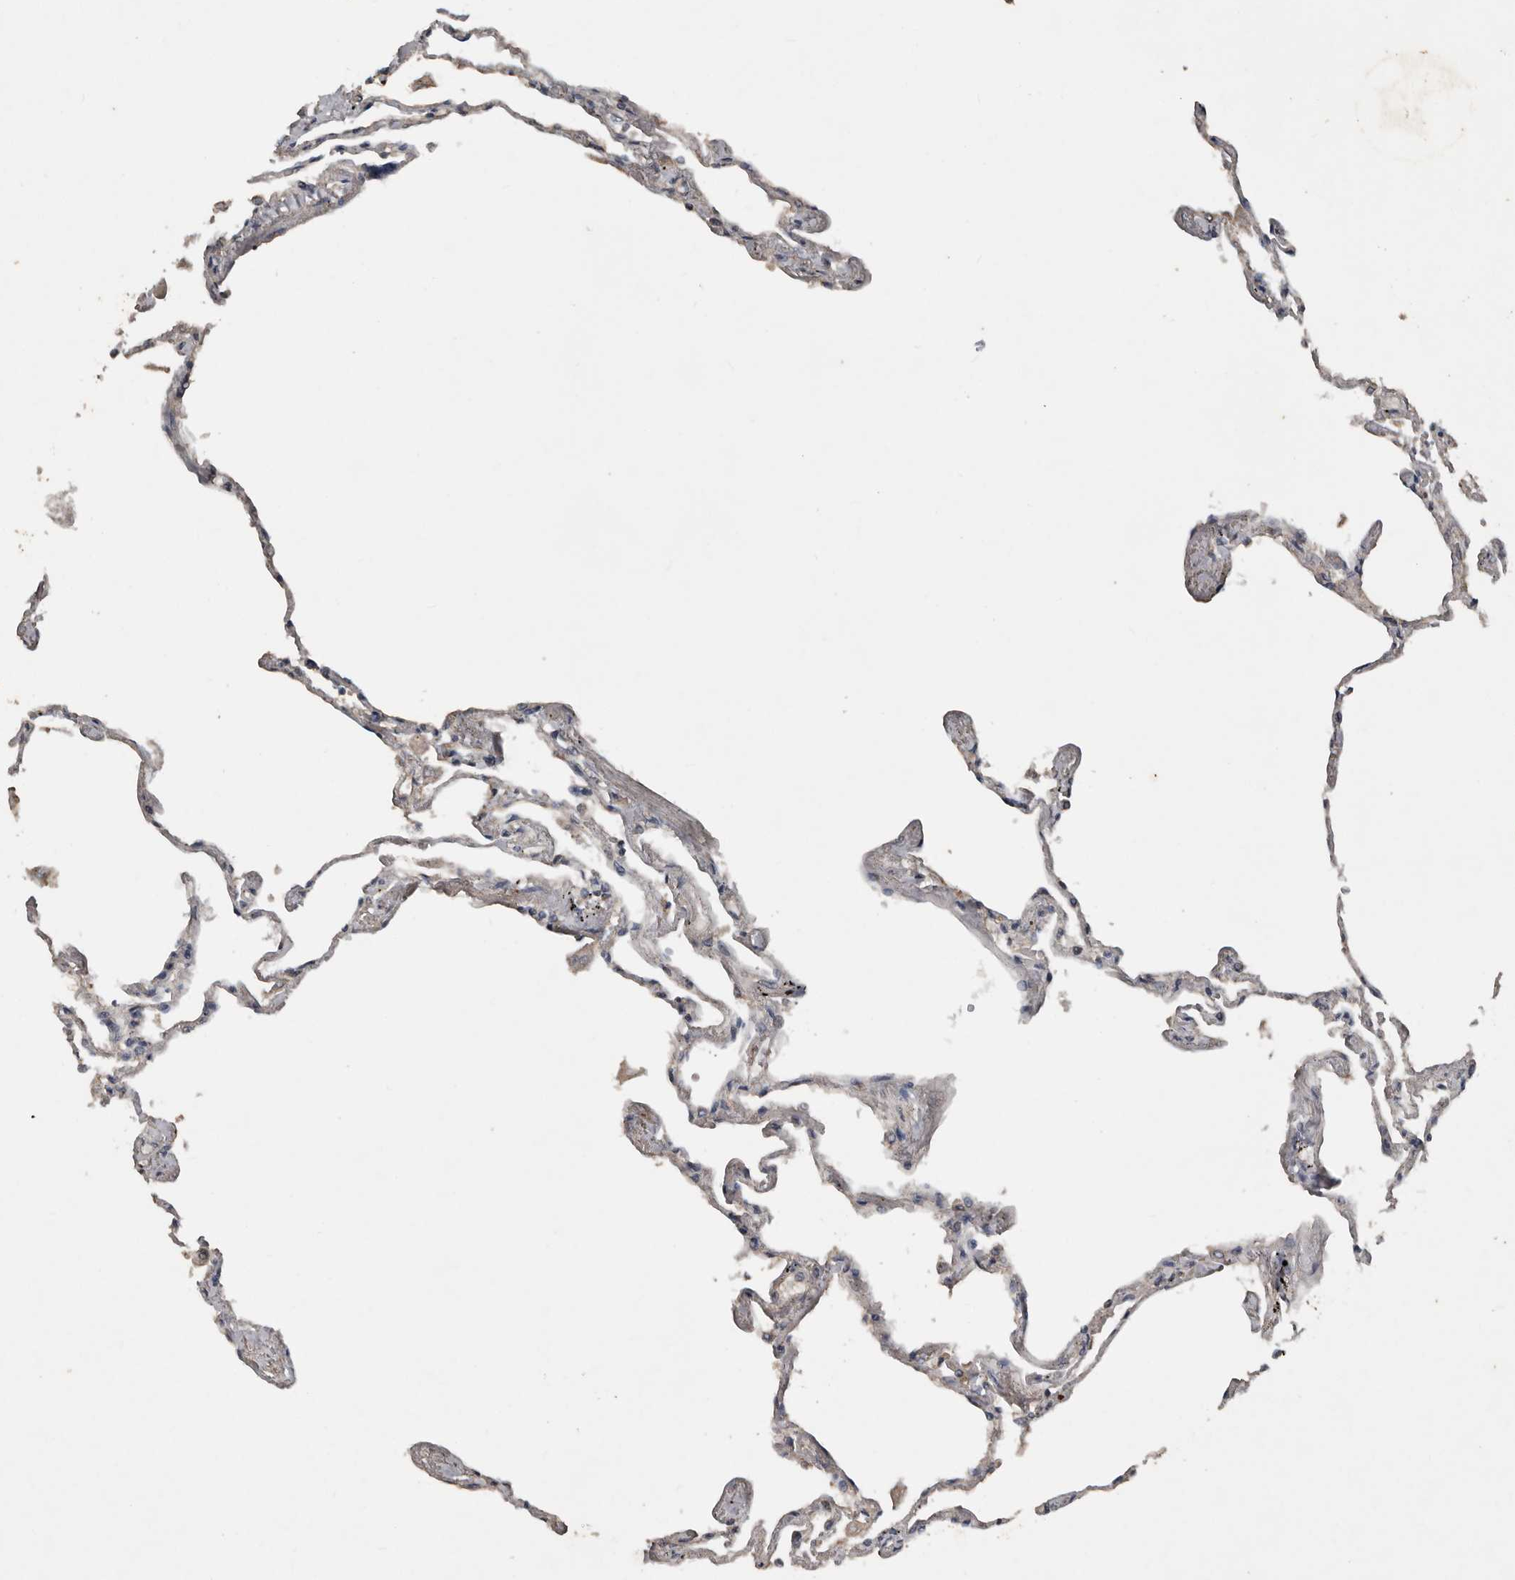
{"staining": {"intensity": "weak", "quantity": "<25%", "location": "cytoplasmic/membranous"}, "tissue": "lung", "cell_type": "Alveolar cells", "image_type": "normal", "snomed": [{"axis": "morphology", "description": "Normal tissue, NOS"}, {"axis": "topography", "description": "Lung"}], "caption": "High magnification brightfield microscopy of benign lung stained with DAB (3,3'-diaminobenzidine) (brown) and counterstained with hematoxylin (blue): alveolar cells show no significant expression. (DAB (3,3'-diaminobenzidine) immunohistochemistry, high magnification).", "gene": "HYAL4", "patient": {"sex": "female", "age": 67}}